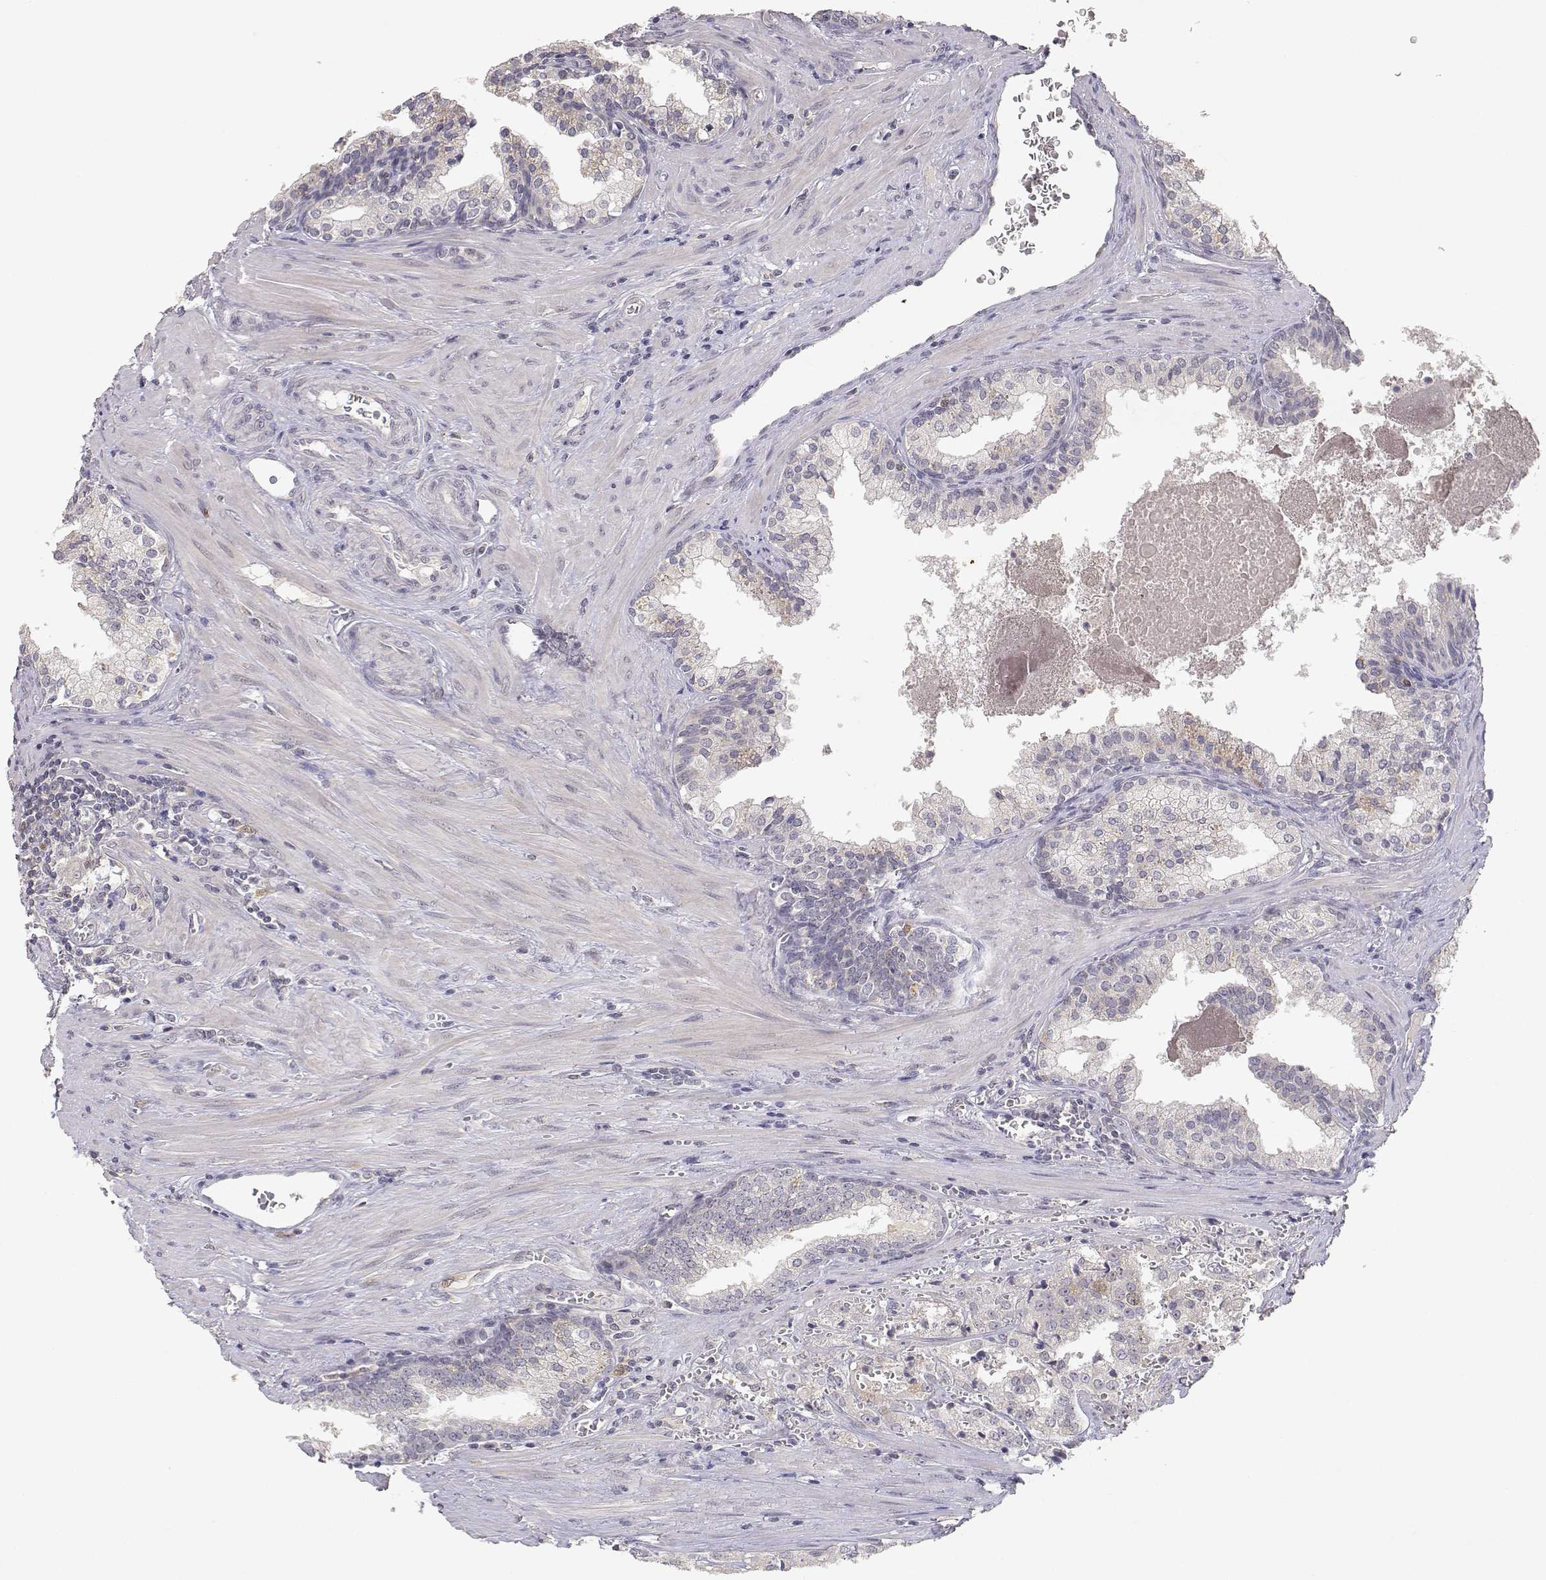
{"staining": {"intensity": "negative", "quantity": "none", "location": "none"}, "tissue": "prostate cancer", "cell_type": "Tumor cells", "image_type": "cancer", "snomed": [{"axis": "morphology", "description": "Adenocarcinoma, High grade"}, {"axis": "topography", "description": "Prostate"}], "caption": "High-grade adenocarcinoma (prostate) stained for a protein using IHC reveals no positivity tumor cells.", "gene": "RAD51", "patient": {"sex": "male", "age": 68}}